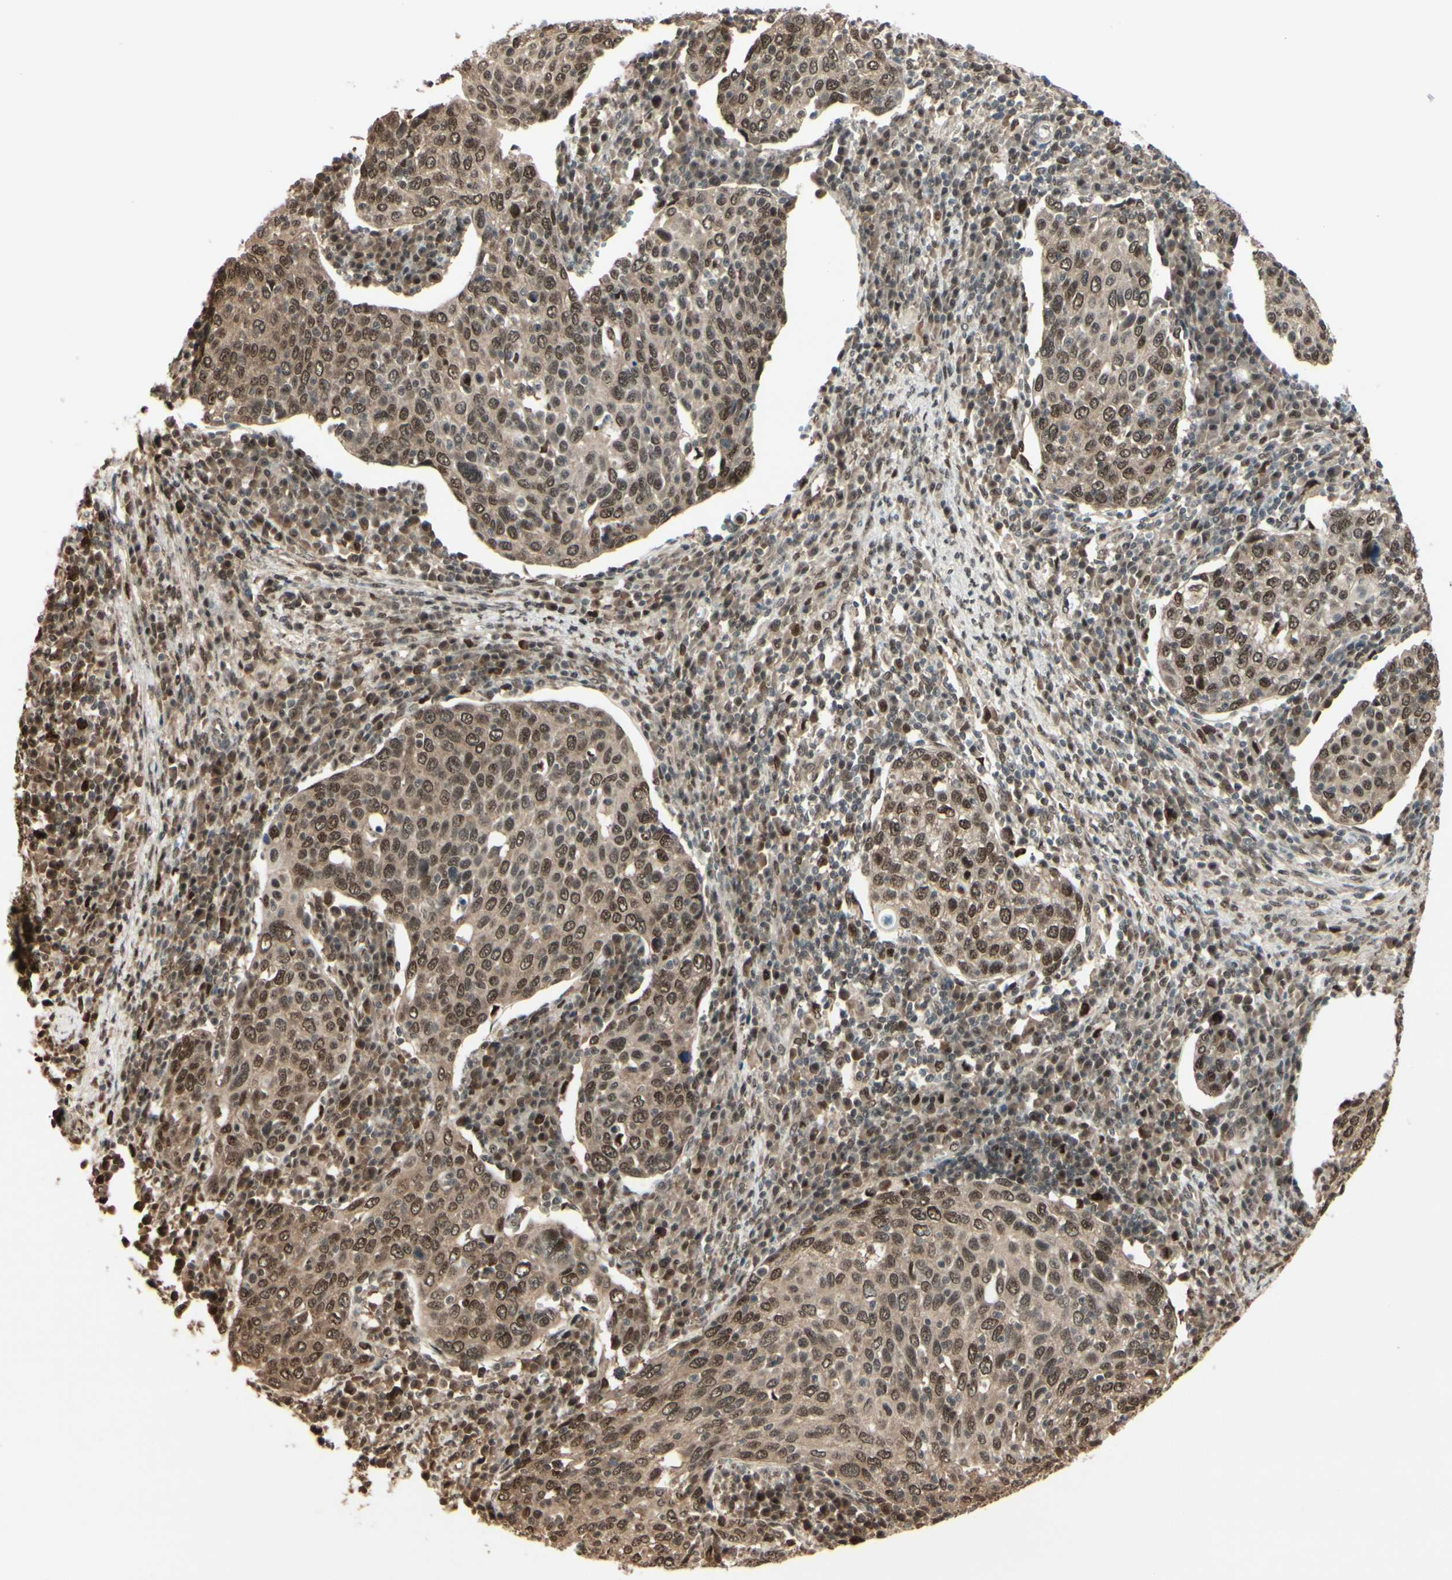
{"staining": {"intensity": "moderate", "quantity": ">75%", "location": "cytoplasmic/membranous,nuclear"}, "tissue": "cervical cancer", "cell_type": "Tumor cells", "image_type": "cancer", "snomed": [{"axis": "morphology", "description": "Squamous cell carcinoma, NOS"}, {"axis": "topography", "description": "Cervix"}], "caption": "Moderate cytoplasmic/membranous and nuclear protein positivity is seen in approximately >75% of tumor cells in cervical cancer (squamous cell carcinoma).", "gene": "HSF1", "patient": {"sex": "female", "age": 40}}